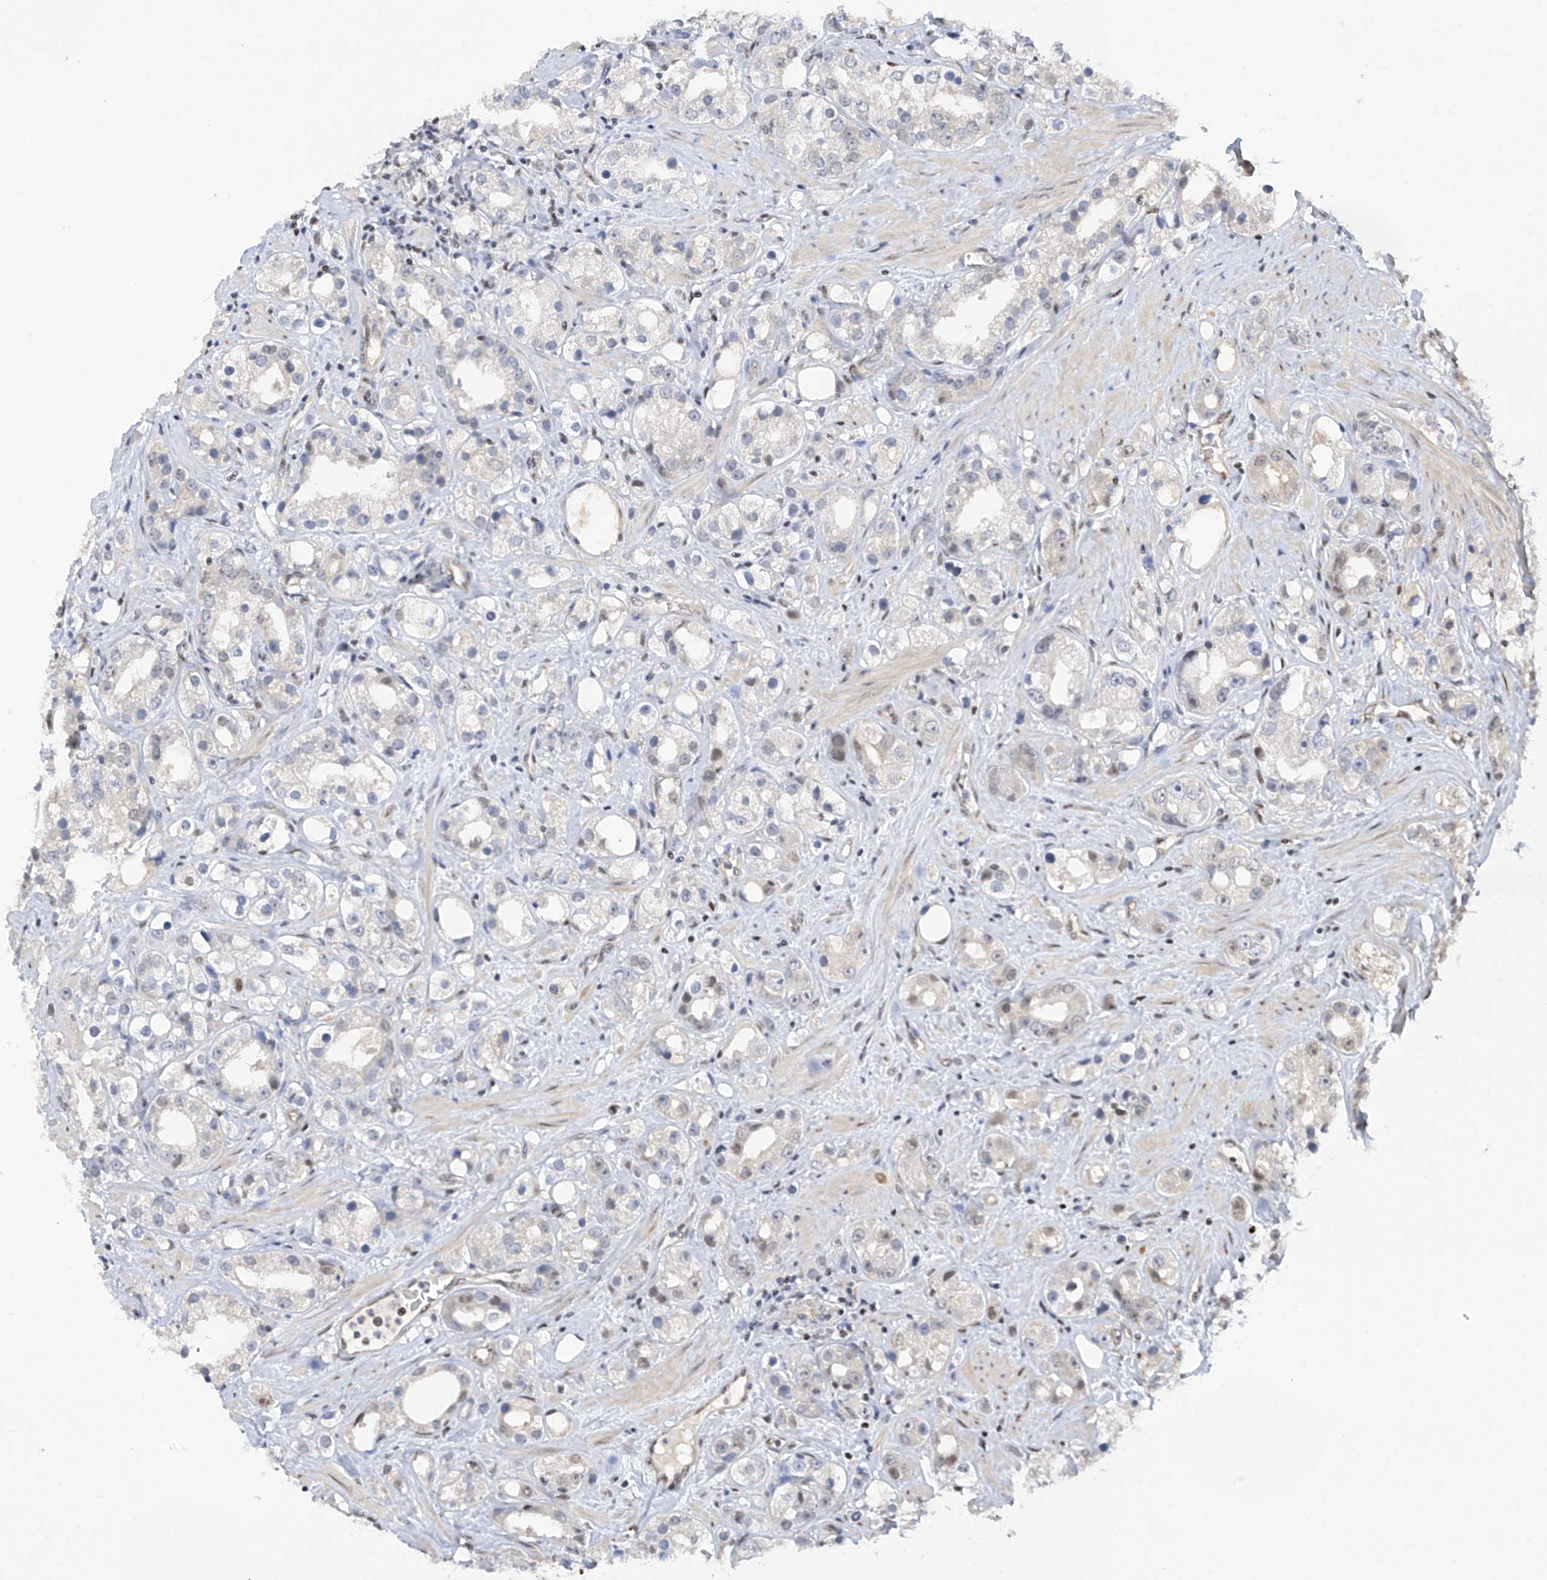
{"staining": {"intensity": "negative", "quantity": "none", "location": "none"}, "tissue": "prostate cancer", "cell_type": "Tumor cells", "image_type": "cancer", "snomed": [{"axis": "morphology", "description": "Adenocarcinoma, NOS"}, {"axis": "topography", "description": "Prostate"}], "caption": "Prostate adenocarcinoma stained for a protein using immunohistochemistry (IHC) demonstrates no staining tumor cells.", "gene": "PMM1", "patient": {"sex": "male", "age": 79}}